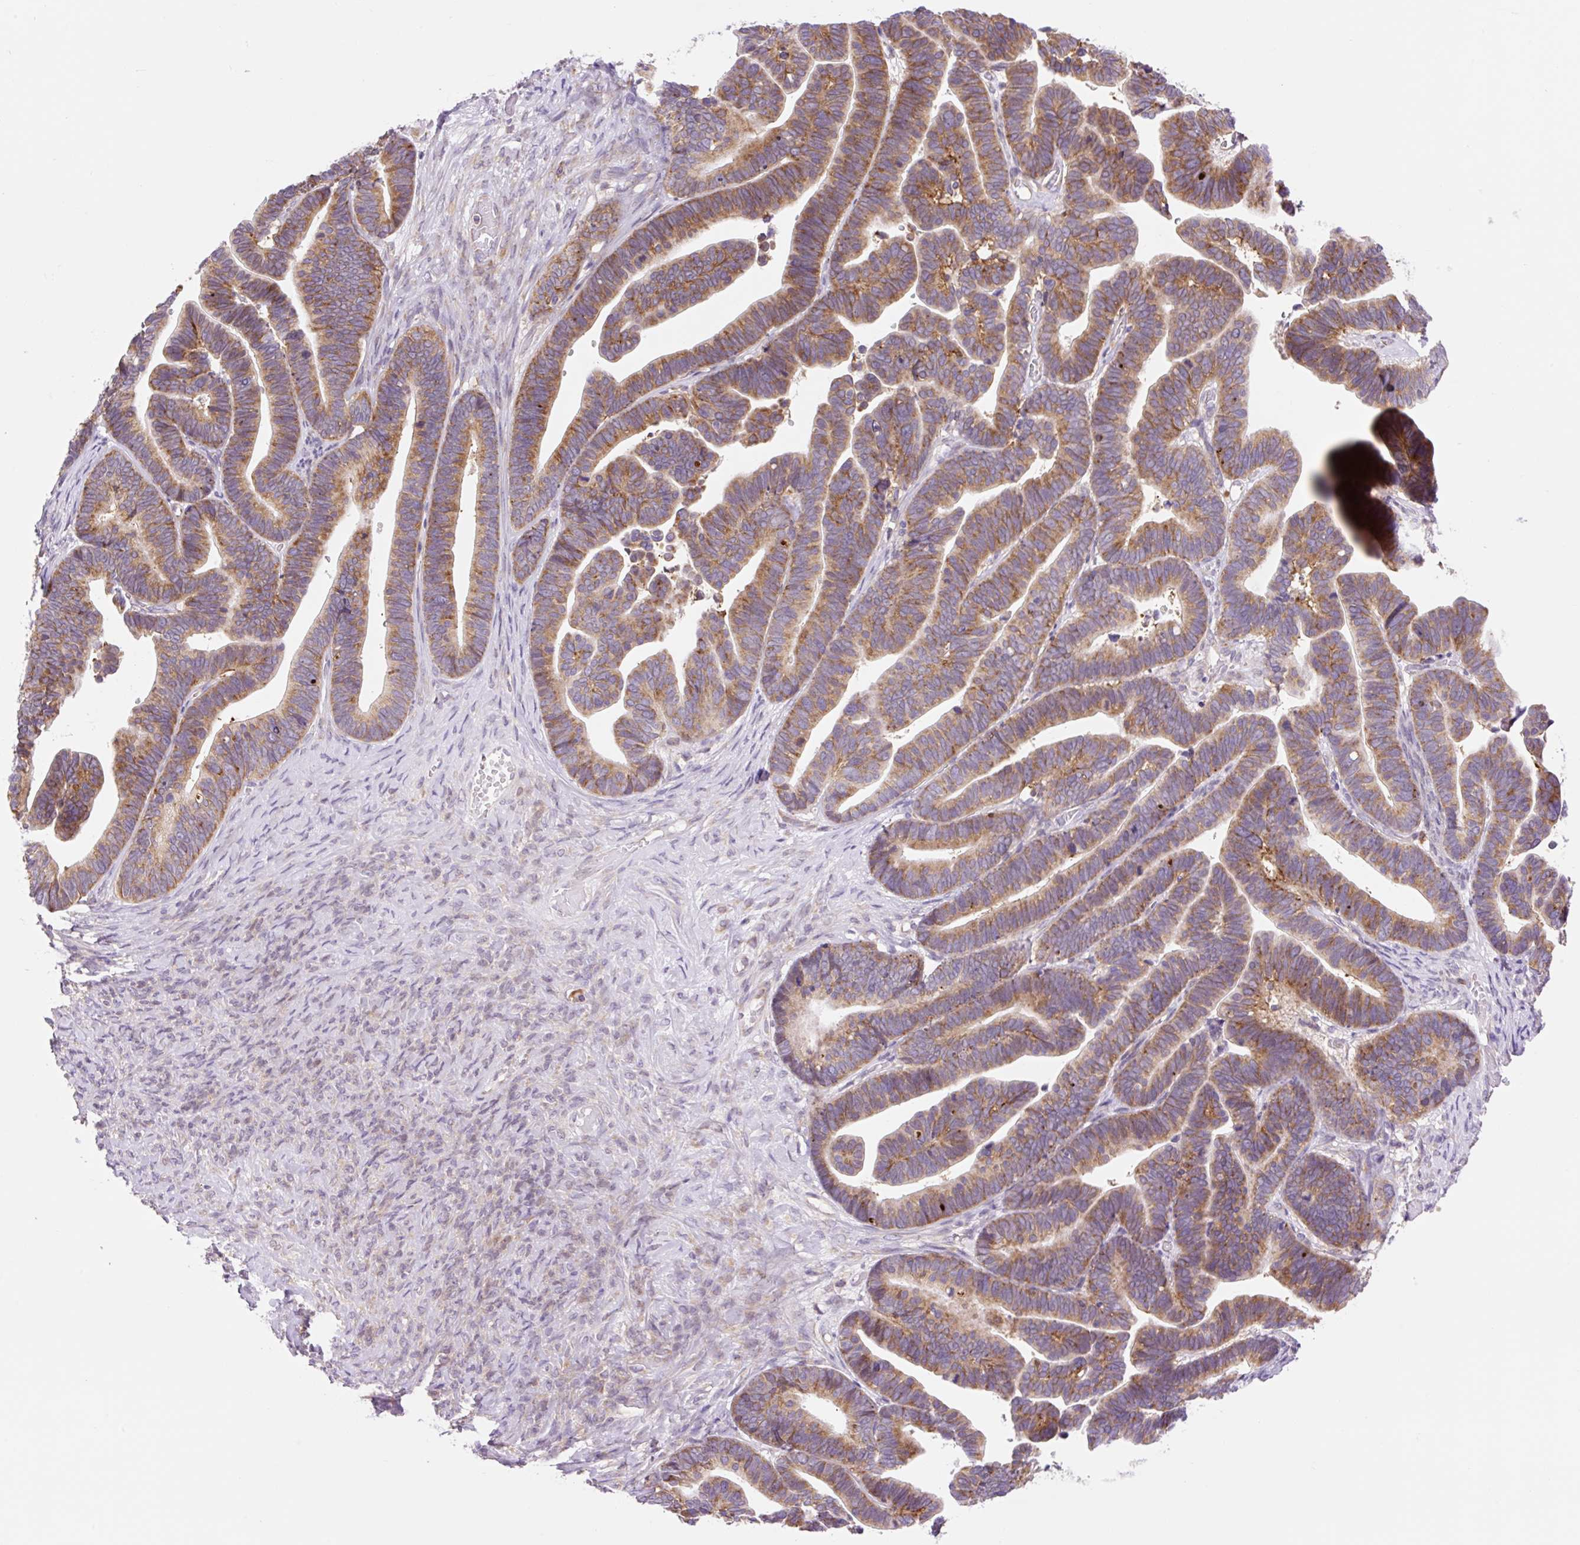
{"staining": {"intensity": "moderate", "quantity": ">75%", "location": "cytoplasmic/membranous"}, "tissue": "ovarian cancer", "cell_type": "Tumor cells", "image_type": "cancer", "snomed": [{"axis": "morphology", "description": "Cystadenocarcinoma, serous, NOS"}, {"axis": "topography", "description": "Ovary"}], "caption": "Immunohistochemical staining of human ovarian cancer (serous cystadenocarcinoma) demonstrates moderate cytoplasmic/membranous protein staining in approximately >75% of tumor cells. The staining was performed using DAB to visualize the protein expression in brown, while the nuclei were stained in blue with hematoxylin (Magnification: 20x).", "gene": "GPR45", "patient": {"sex": "female", "age": 56}}